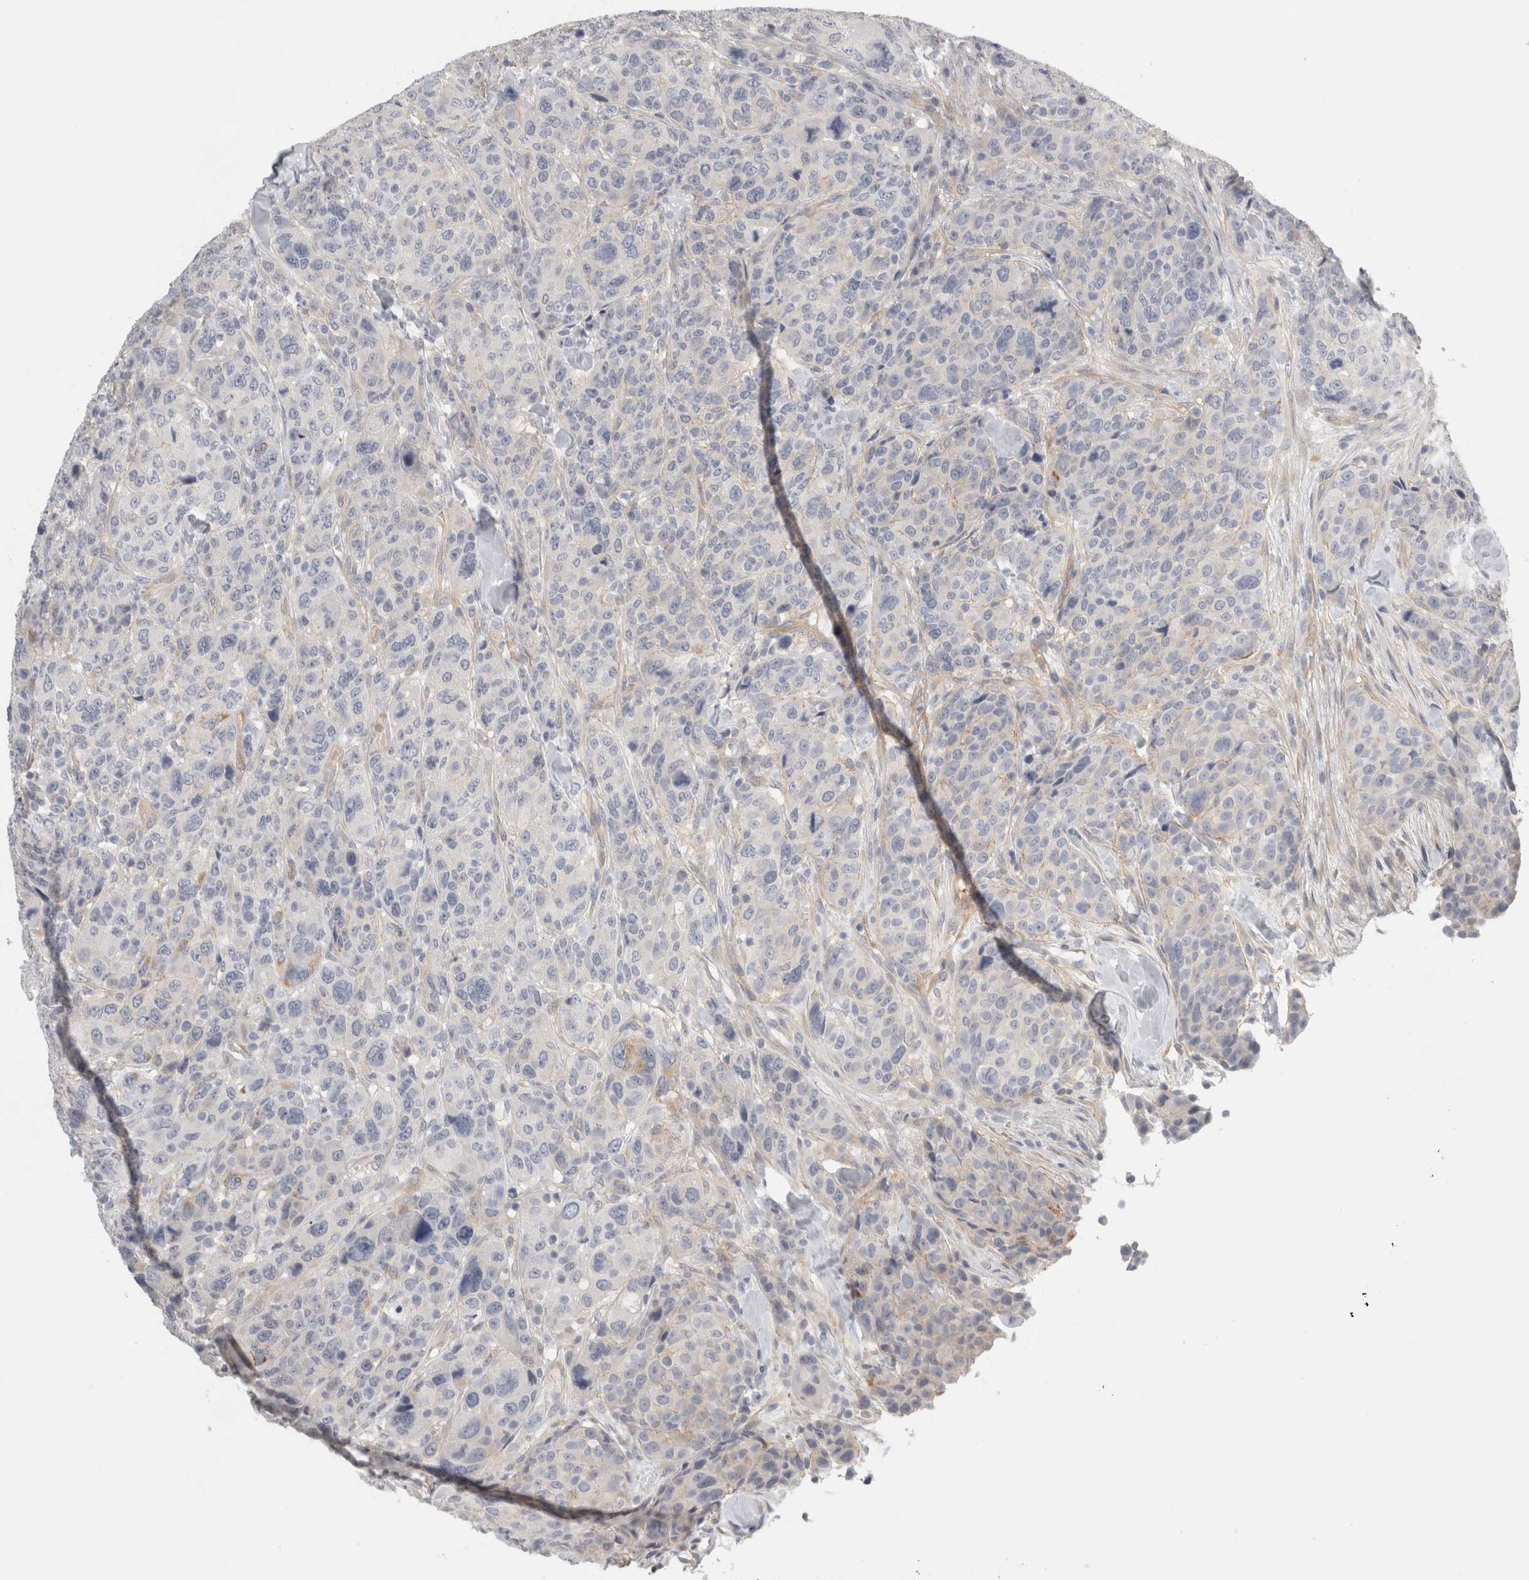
{"staining": {"intensity": "weak", "quantity": "<25%", "location": "cytoplasmic/membranous"}, "tissue": "breast cancer", "cell_type": "Tumor cells", "image_type": "cancer", "snomed": [{"axis": "morphology", "description": "Duct carcinoma"}, {"axis": "topography", "description": "Breast"}], "caption": "Immunohistochemistry (IHC) of invasive ductal carcinoma (breast) exhibits no positivity in tumor cells.", "gene": "FBLIM1", "patient": {"sex": "female", "age": 37}}